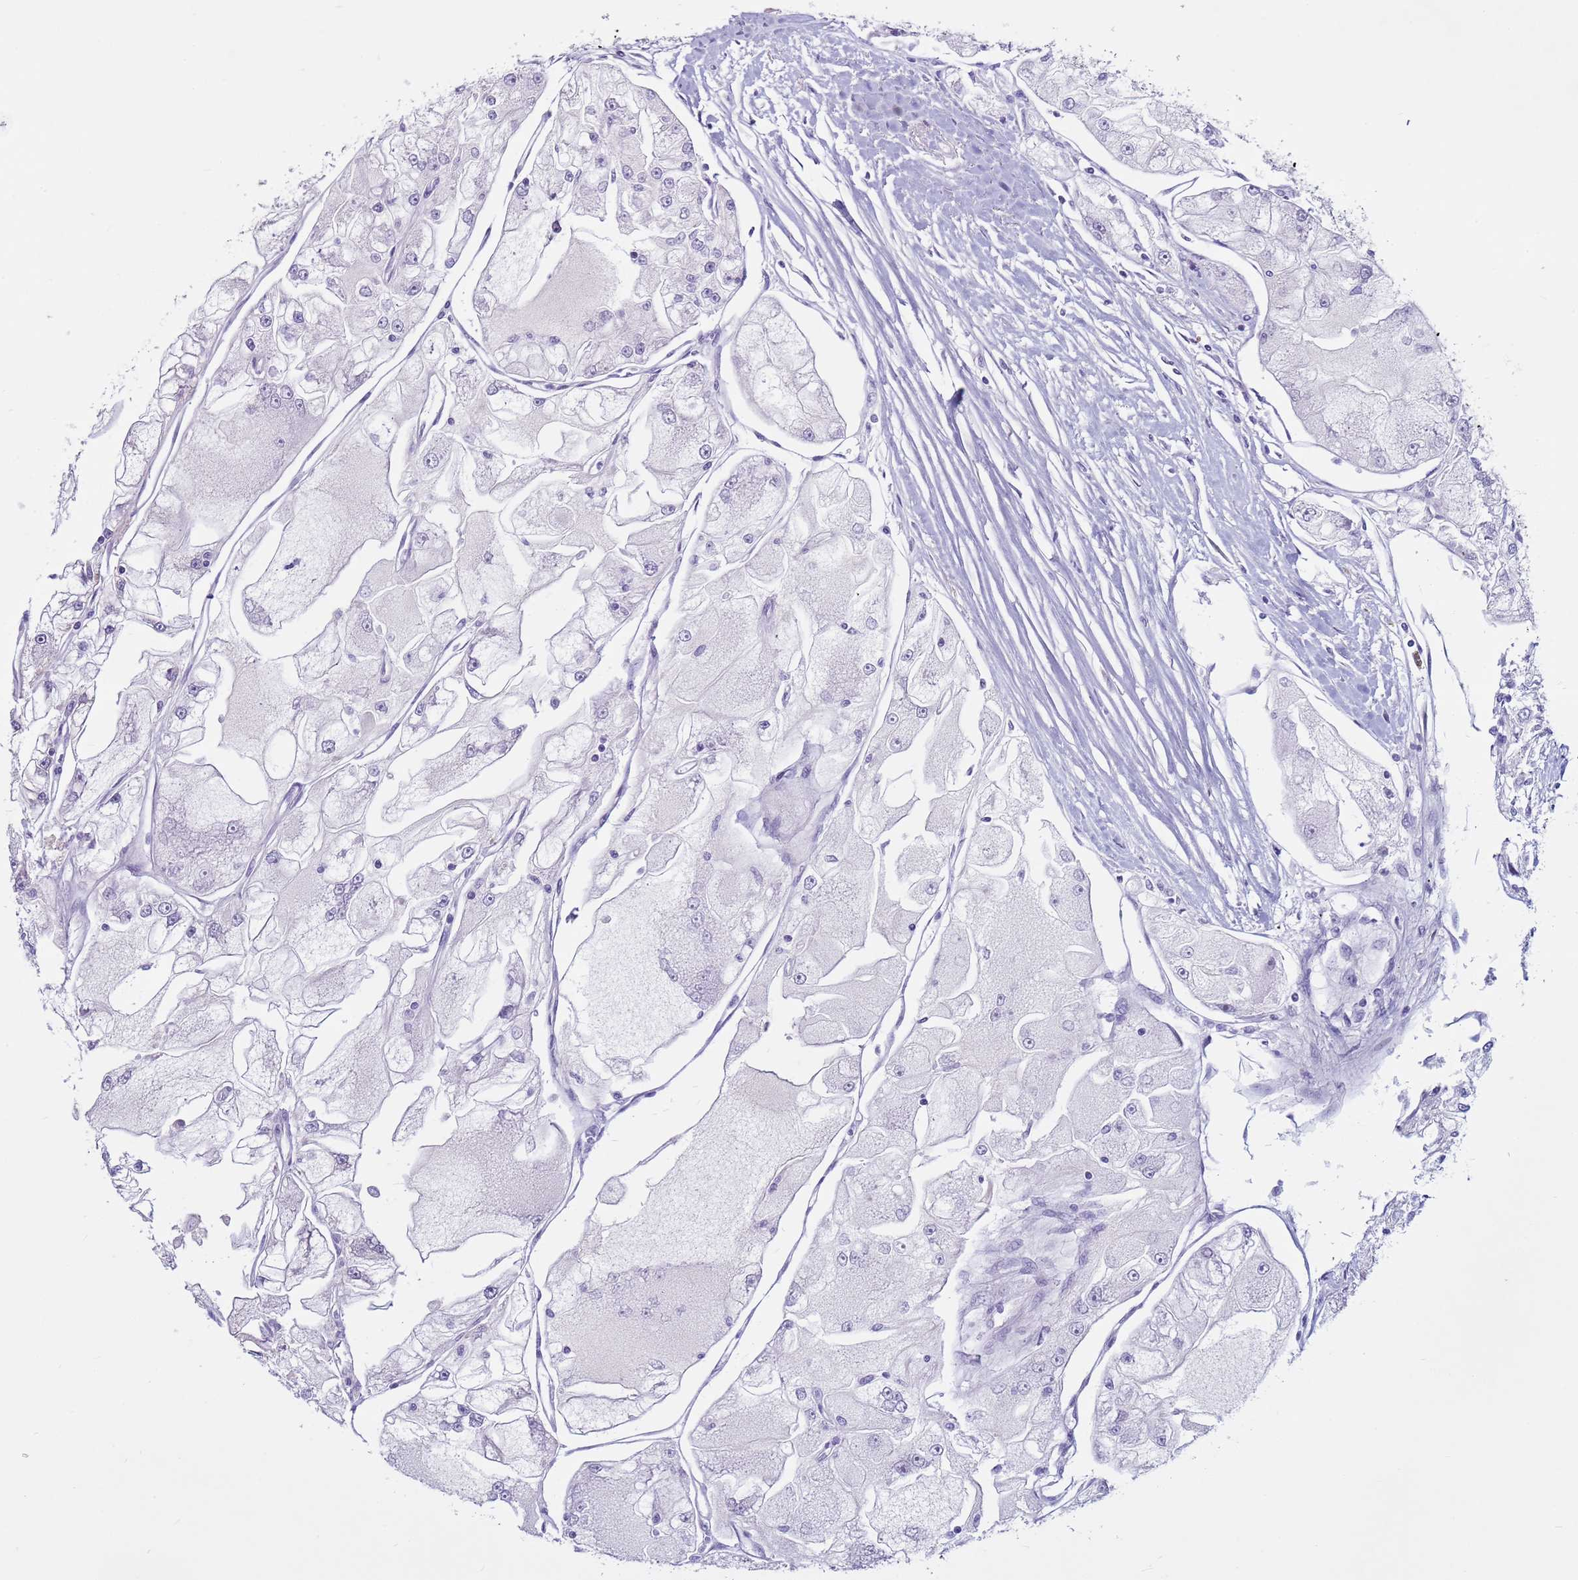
{"staining": {"intensity": "negative", "quantity": "none", "location": "none"}, "tissue": "renal cancer", "cell_type": "Tumor cells", "image_type": "cancer", "snomed": [{"axis": "morphology", "description": "Adenocarcinoma, NOS"}, {"axis": "topography", "description": "Kidney"}], "caption": "Immunohistochemistry (IHC) of human renal adenocarcinoma shows no expression in tumor cells.", "gene": "CDK2AP2", "patient": {"sex": "female", "age": 72}}